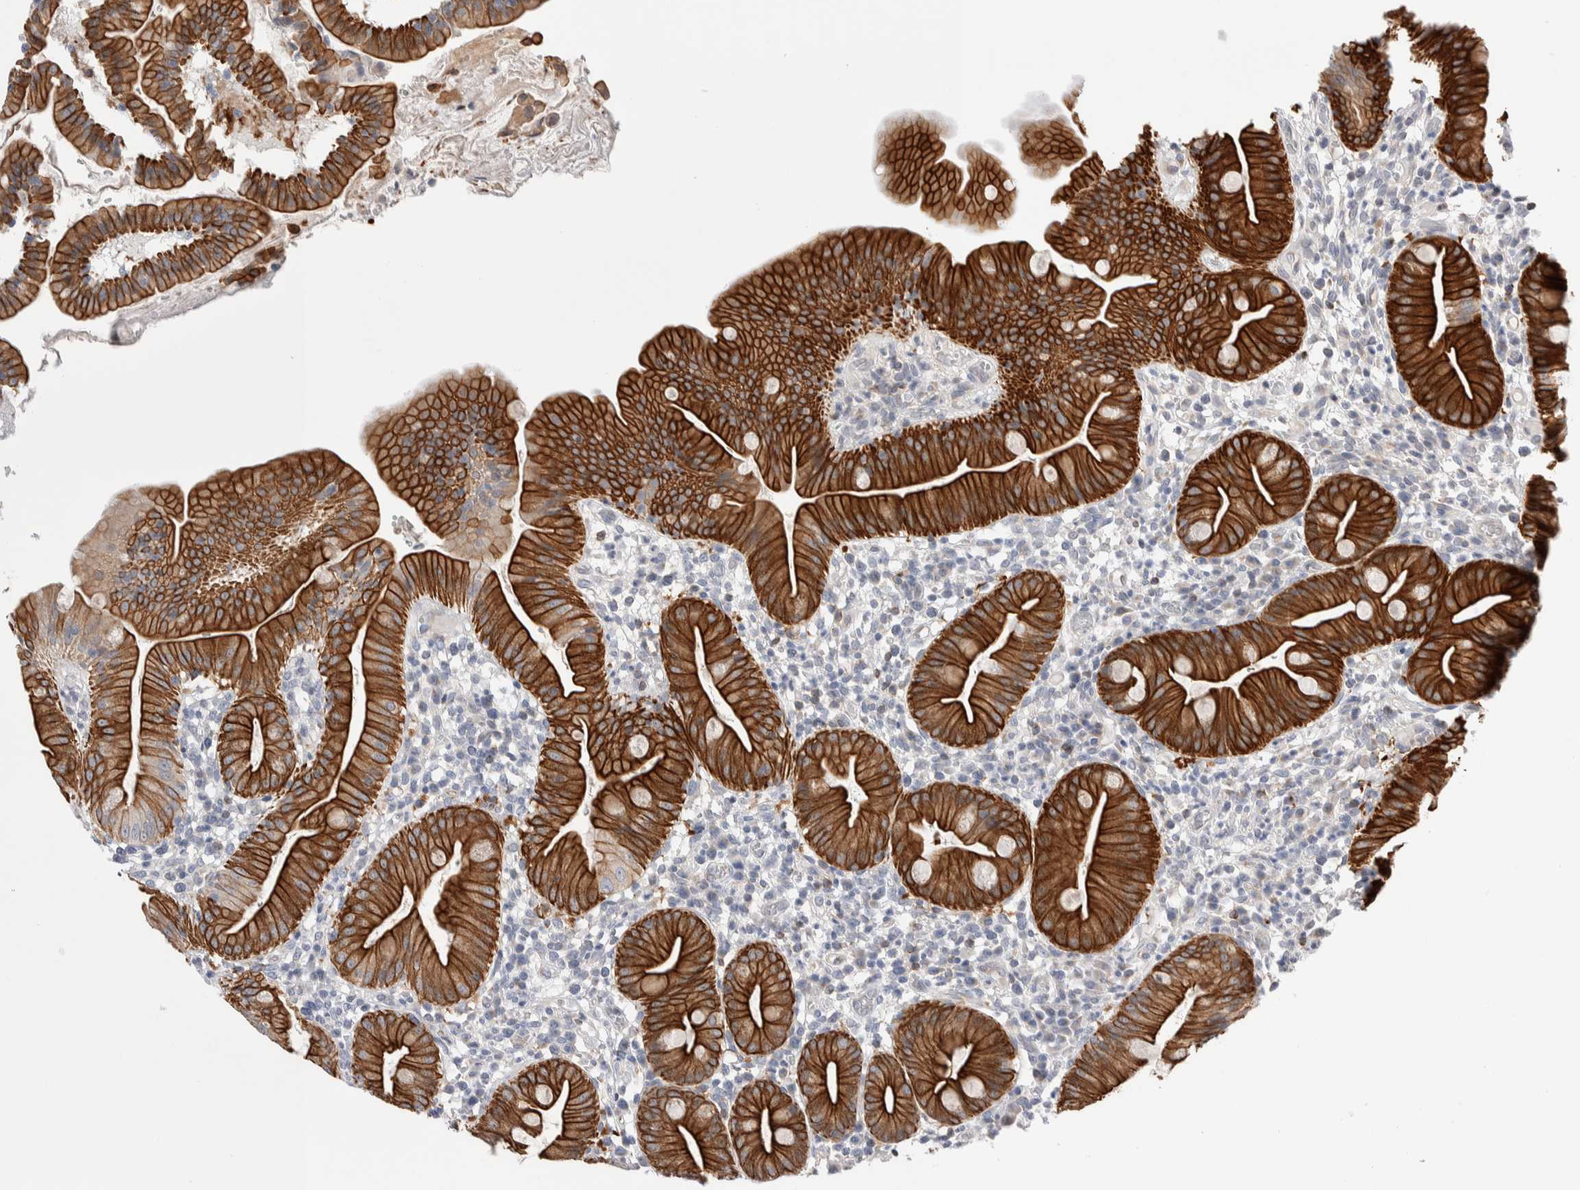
{"staining": {"intensity": "strong", "quantity": ">75%", "location": "cytoplasmic/membranous"}, "tissue": "duodenum", "cell_type": "Glandular cells", "image_type": "normal", "snomed": [{"axis": "morphology", "description": "Normal tissue, NOS"}, {"axis": "topography", "description": "Duodenum"}], "caption": "Immunohistochemical staining of benign human duodenum reveals strong cytoplasmic/membranous protein positivity in about >75% of glandular cells.", "gene": "C1orf112", "patient": {"sex": "male", "age": 50}}